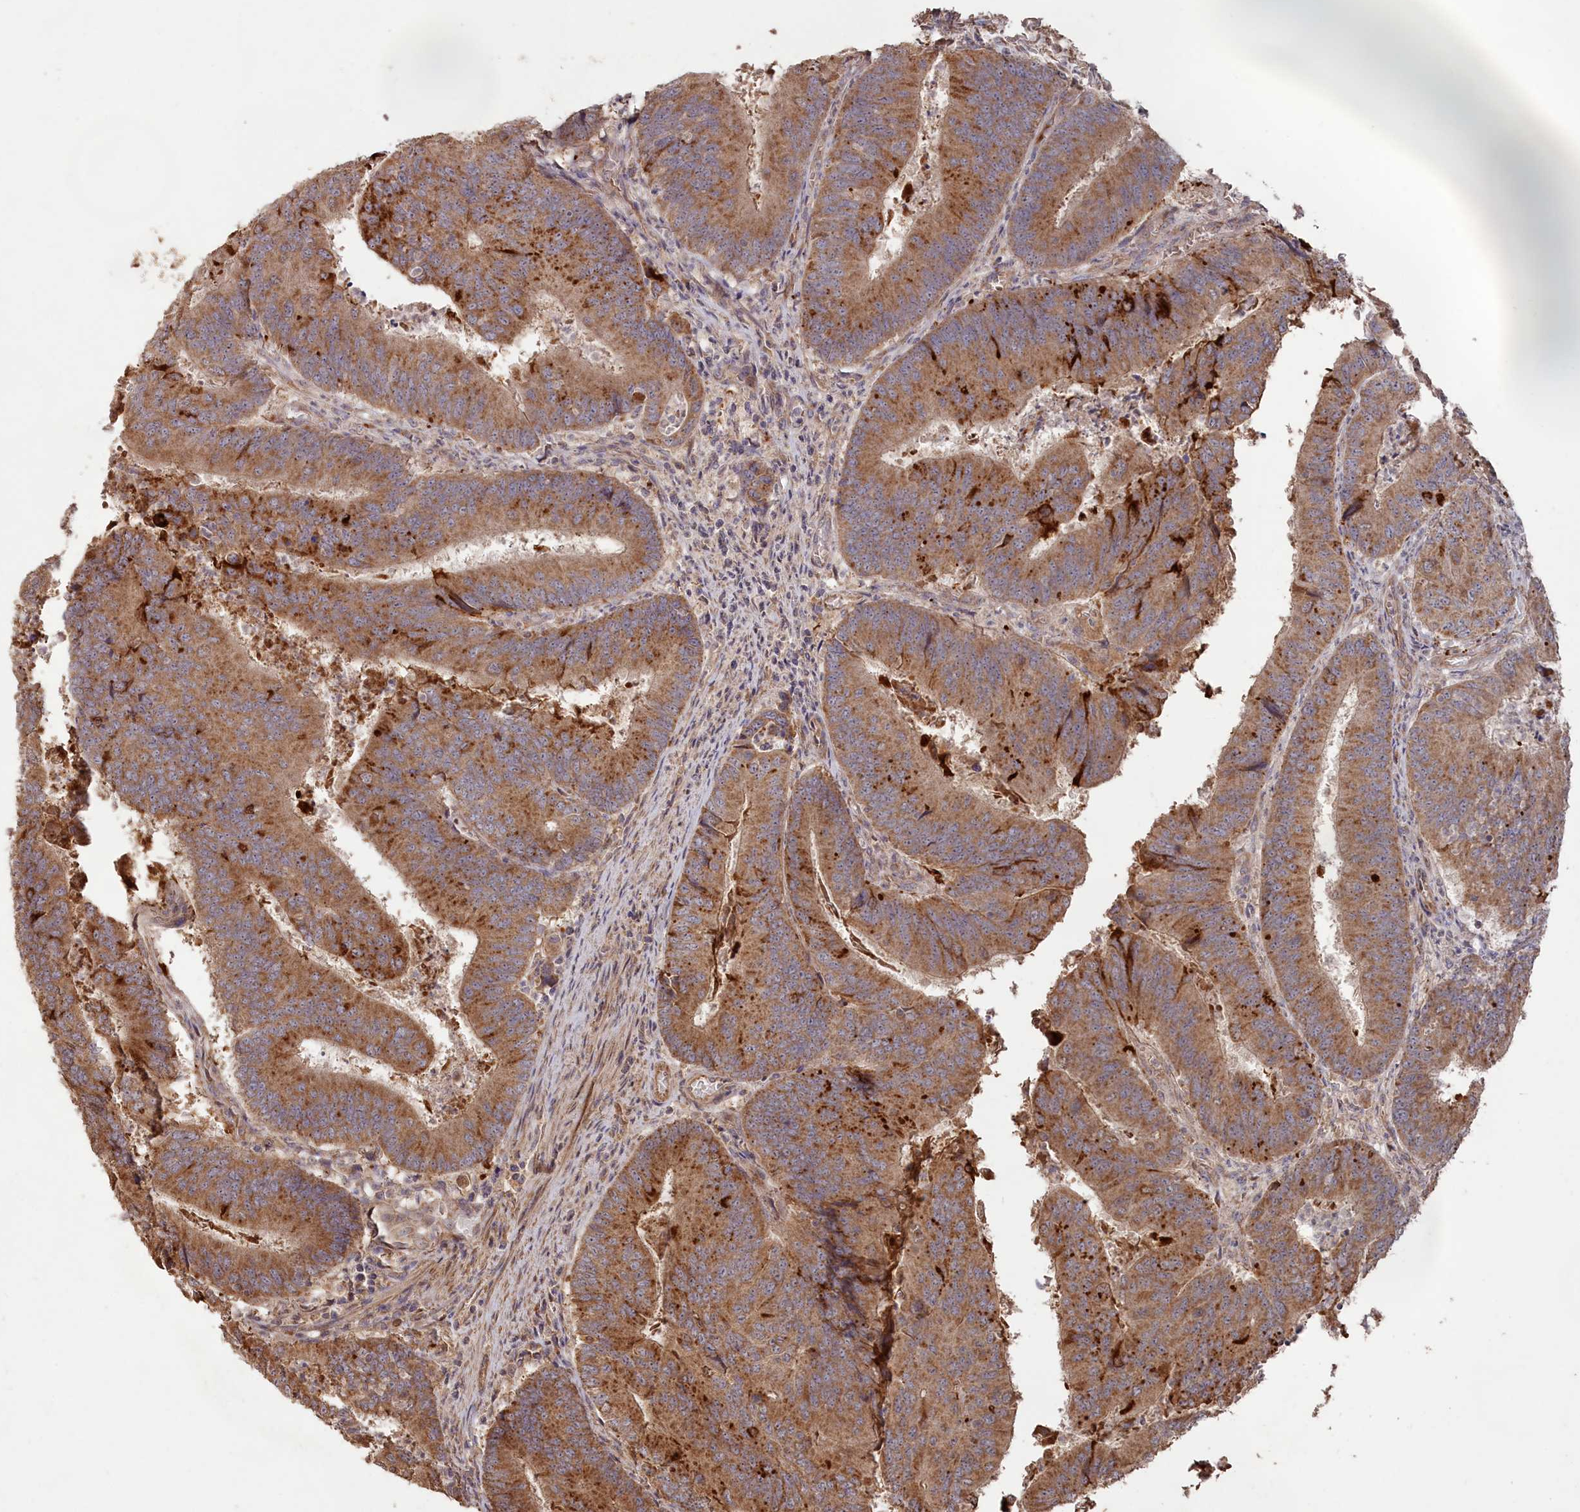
{"staining": {"intensity": "moderate", "quantity": ">75%", "location": "cytoplasmic/membranous"}, "tissue": "colorectal cancer", "cell_type": "Tumor cells", "image_type": "cancer", "snomed": [{"axis": "morphology", "description": "Adenocarcinoma, NOS"}, {"axis": "topography", "description": "Colon"}], "caption": "A micrograph of human adenocarcinoma (colorectal) stained for a protein exhibits moderate cytoplasmic/membranous brown staining in tumor cells. The protein of interest is shown in brown color, while the nuclei are stained blue.", "gene": "LAYN", "patient": {"sex": "female", "age": 67}}